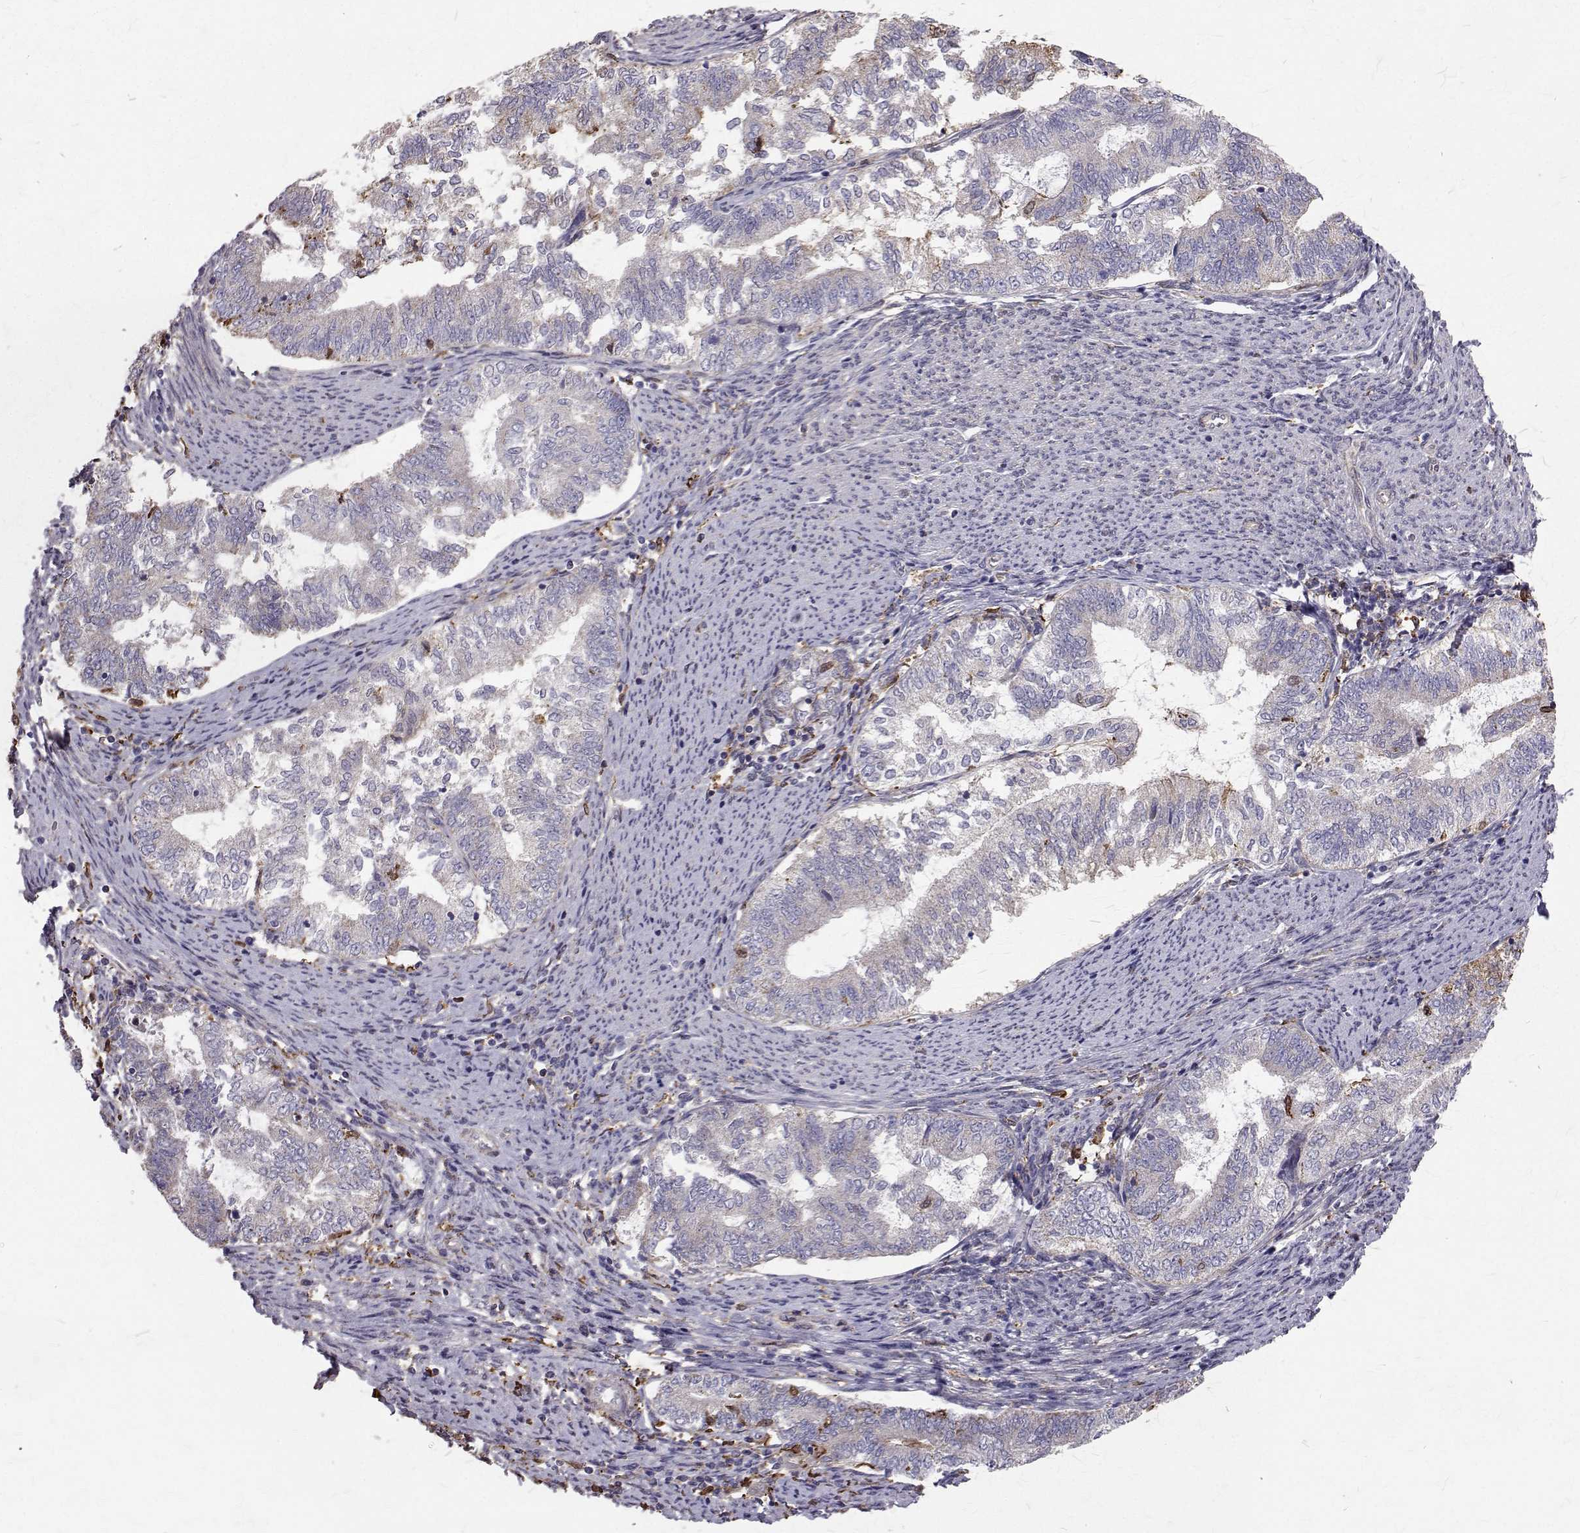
{"staining": {"intensity": "negative", "quantity": "none", "location": "none"}, "tissue": "endometrial cancer", "cell_type": "Tumor cells", "image_type": "cancer", "snomed": [{"axis": "morphology", "description": "Adenocarcinoma, NOS"}, {"axis": "topography", "description": "Endometrium"}], "caption": "This is a micrograph of immunohistochemistry staining of endometrial adenocarcinoma, which shows no staining in tumor cells. (Stains: DAB immunohistochemistry (IHC) with hematoxylin counter stain, Microscopy: brightfield microscopy at high magnification).", "gene": "CCDC89", "patient": {"sex": "female", "age": 65}}